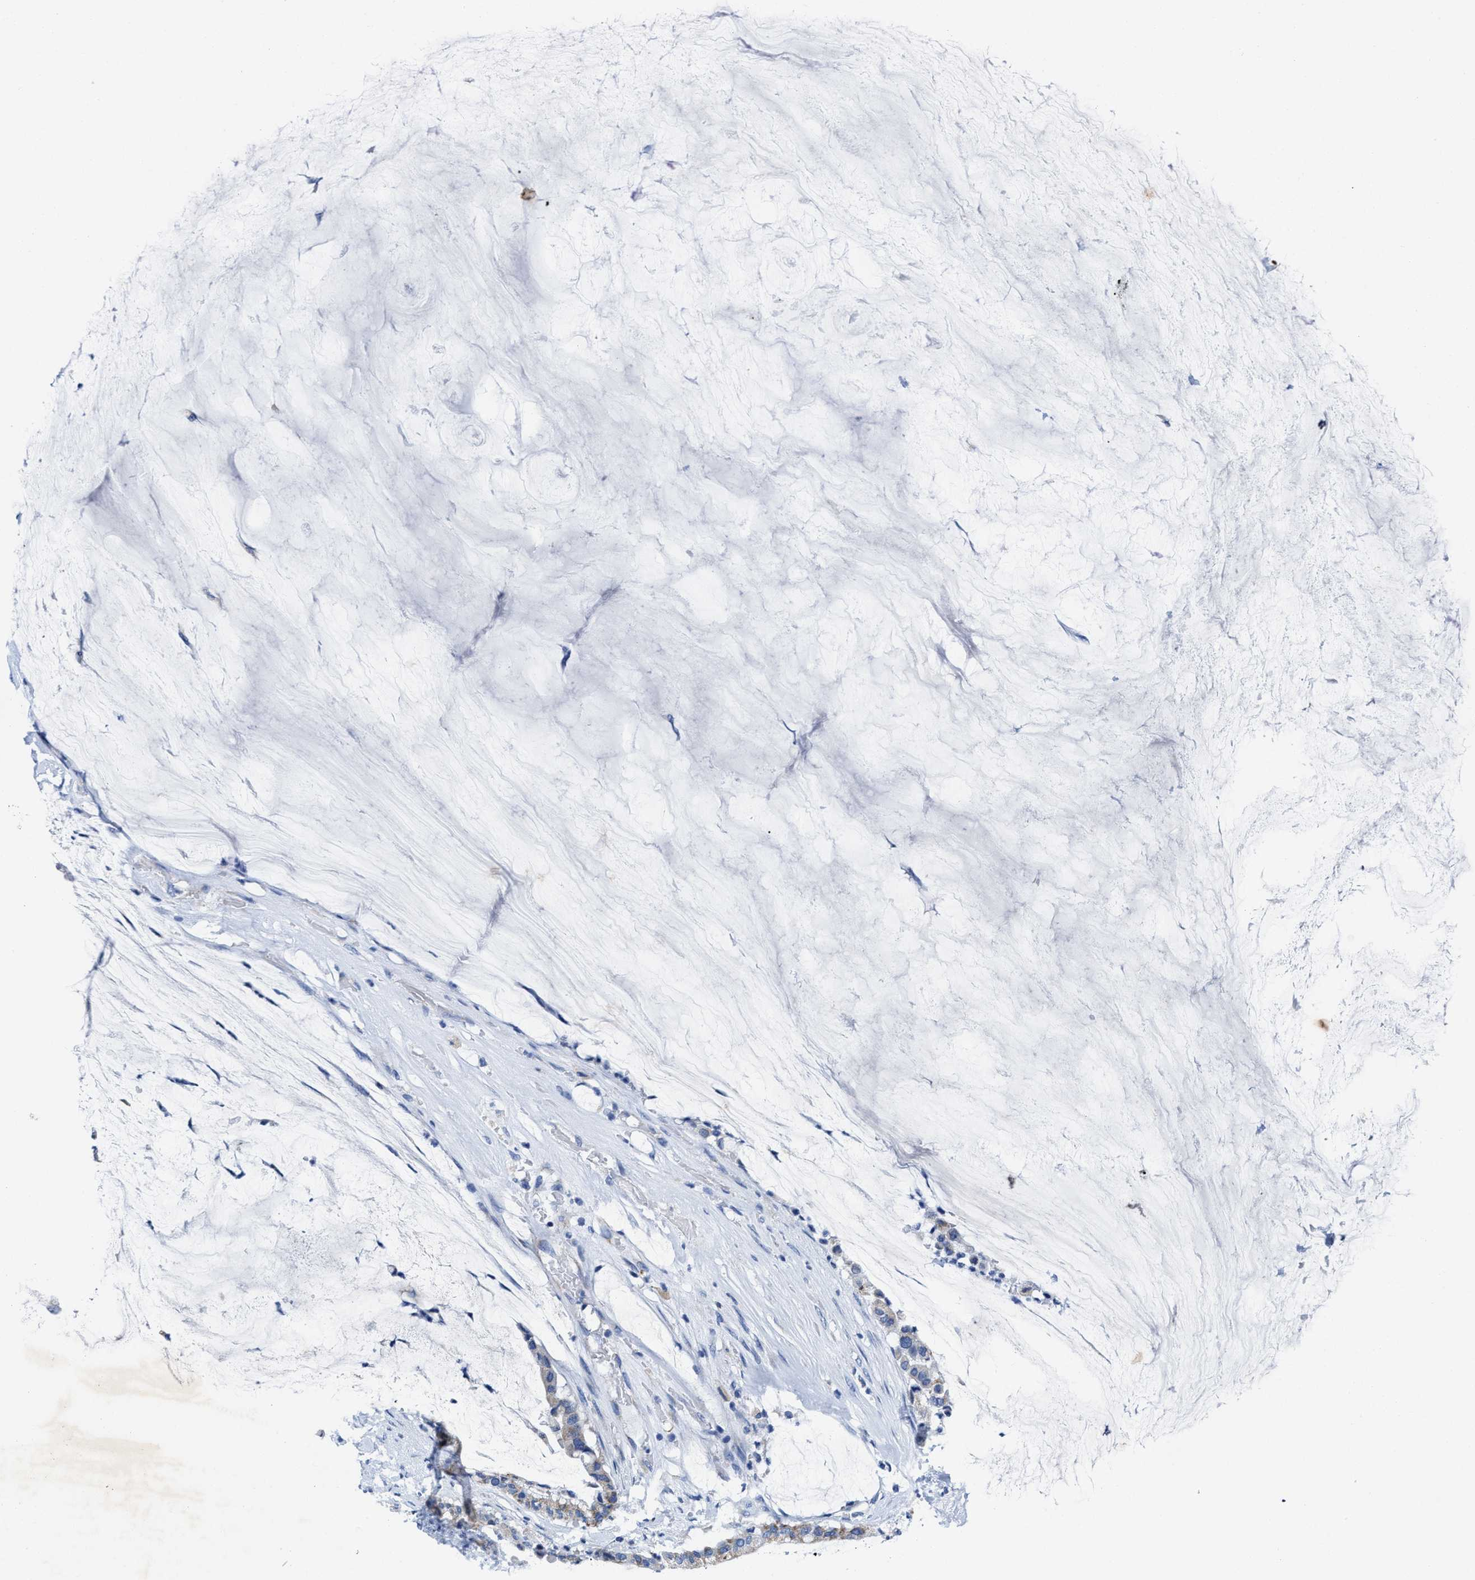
{"staining": {"intensity": "moderate", "quantity": "25%-75%", "location": "cytoplasmic/membranous"}, "tissue": "pancreatic cancer", "cell_type": "Tumor cells", "image_type": "cancer", "snomed": [{"axis": "morphology", "description": "Adenocarcinoma, NOS"}, {"axis": "topography", "description": "Pancreas"}], "caption": "A brown stain shows moderate cytoplasmic/membranous expression of a protein in human pancreatic adenocarcinoma tumor cells.", "gene": "TBRG4", "patient": {"sex": "male", "age": 41}}